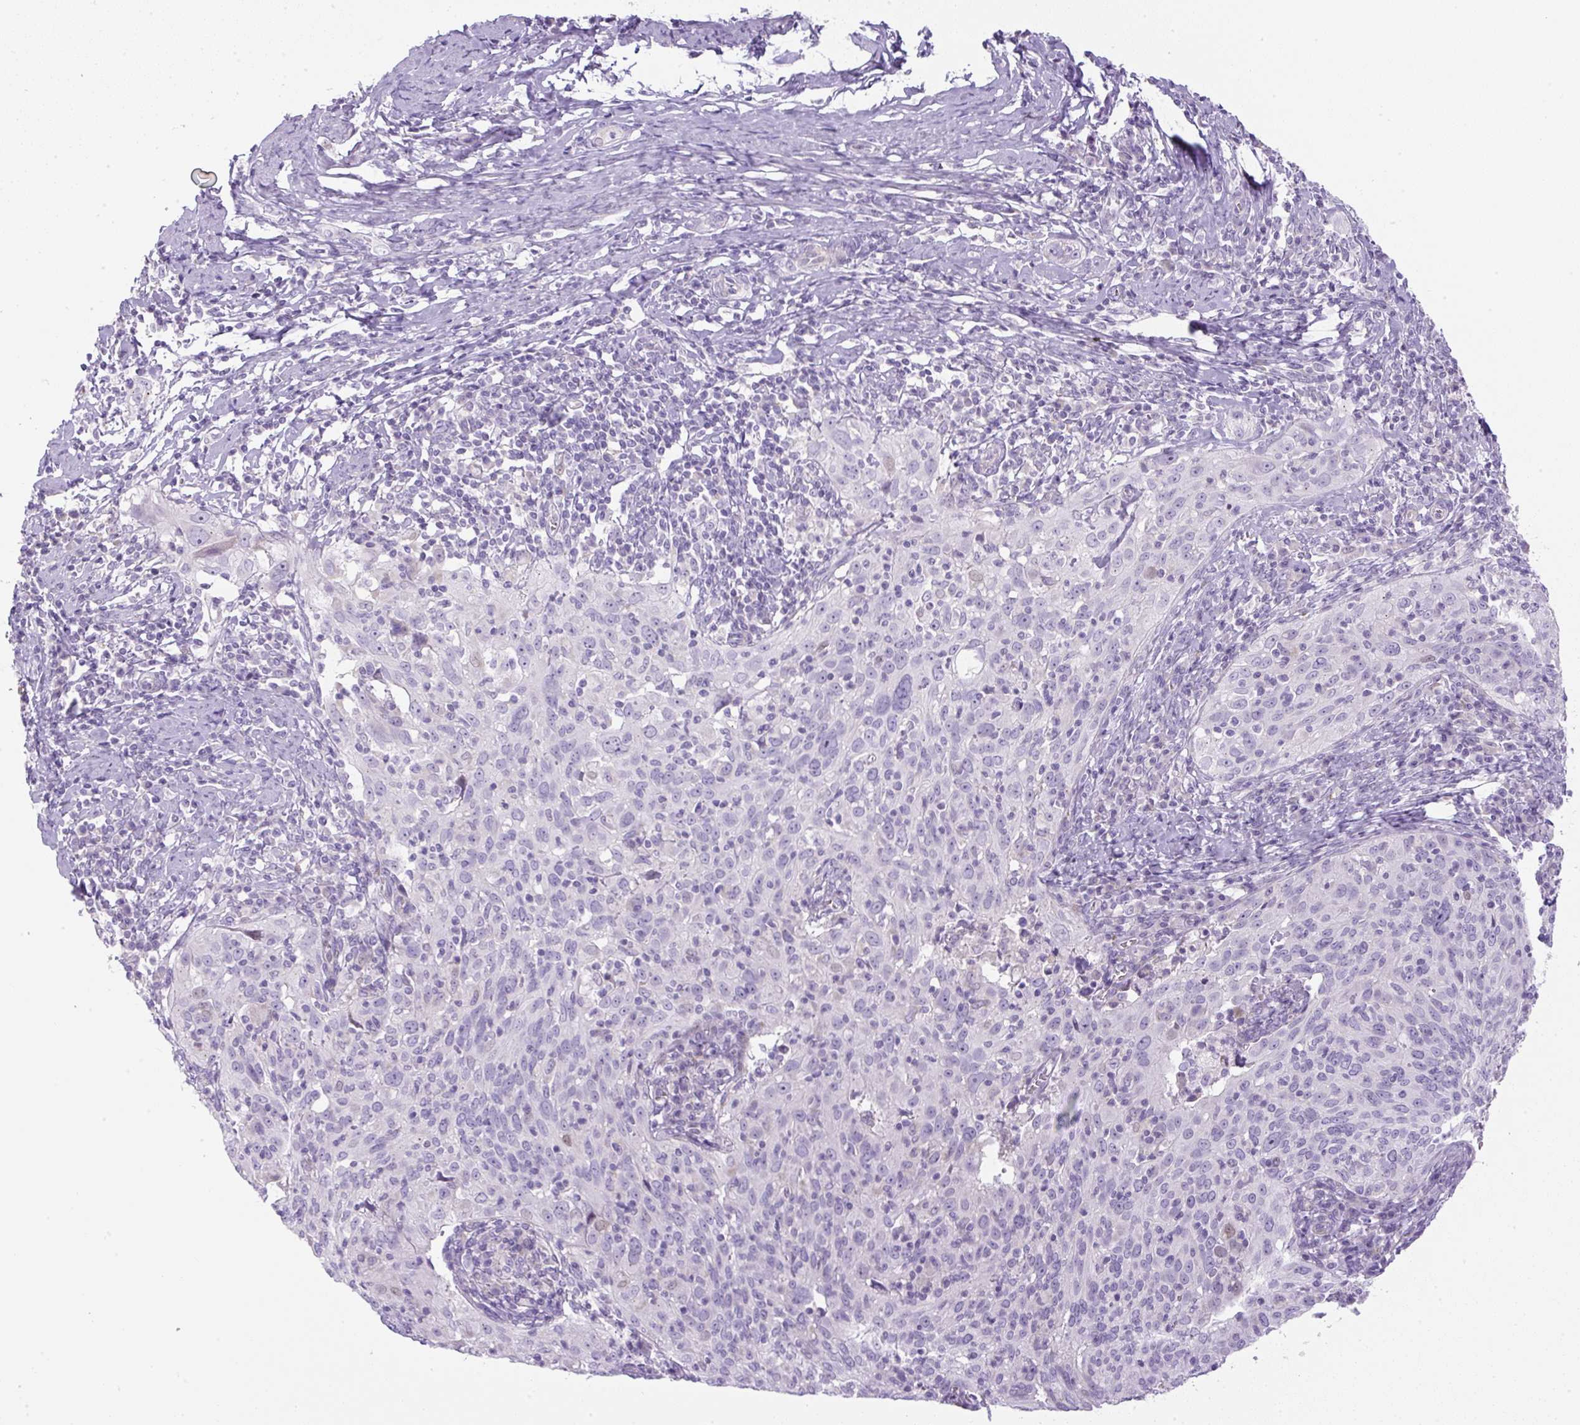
{"staining": {"intensity": "negative", "quantity": "none", "location": "none"}, "tissue": "cervical cancer", "cell_type": "Tumor cells", "image_type": "cancer", "snomed": [{"axis": "morphology", "description": "Squamous cell carcinoma, NOS"}, {"axis": "topography", "description": "Cervix"}], "caption": "IHC histopathology image of cervical cancer (squamous cell carcinoma) stained for a protein (brown), which displays no staining in tumor cells. Brightfield microscopy of immunohistochemistry stained with DAB (3,3'-diaminobenzidine) (brown) and hematoxylin (blue), captured at high magnification.", "gene": "FGFBP3", "patient": {"sex": "female", "age": 31}}